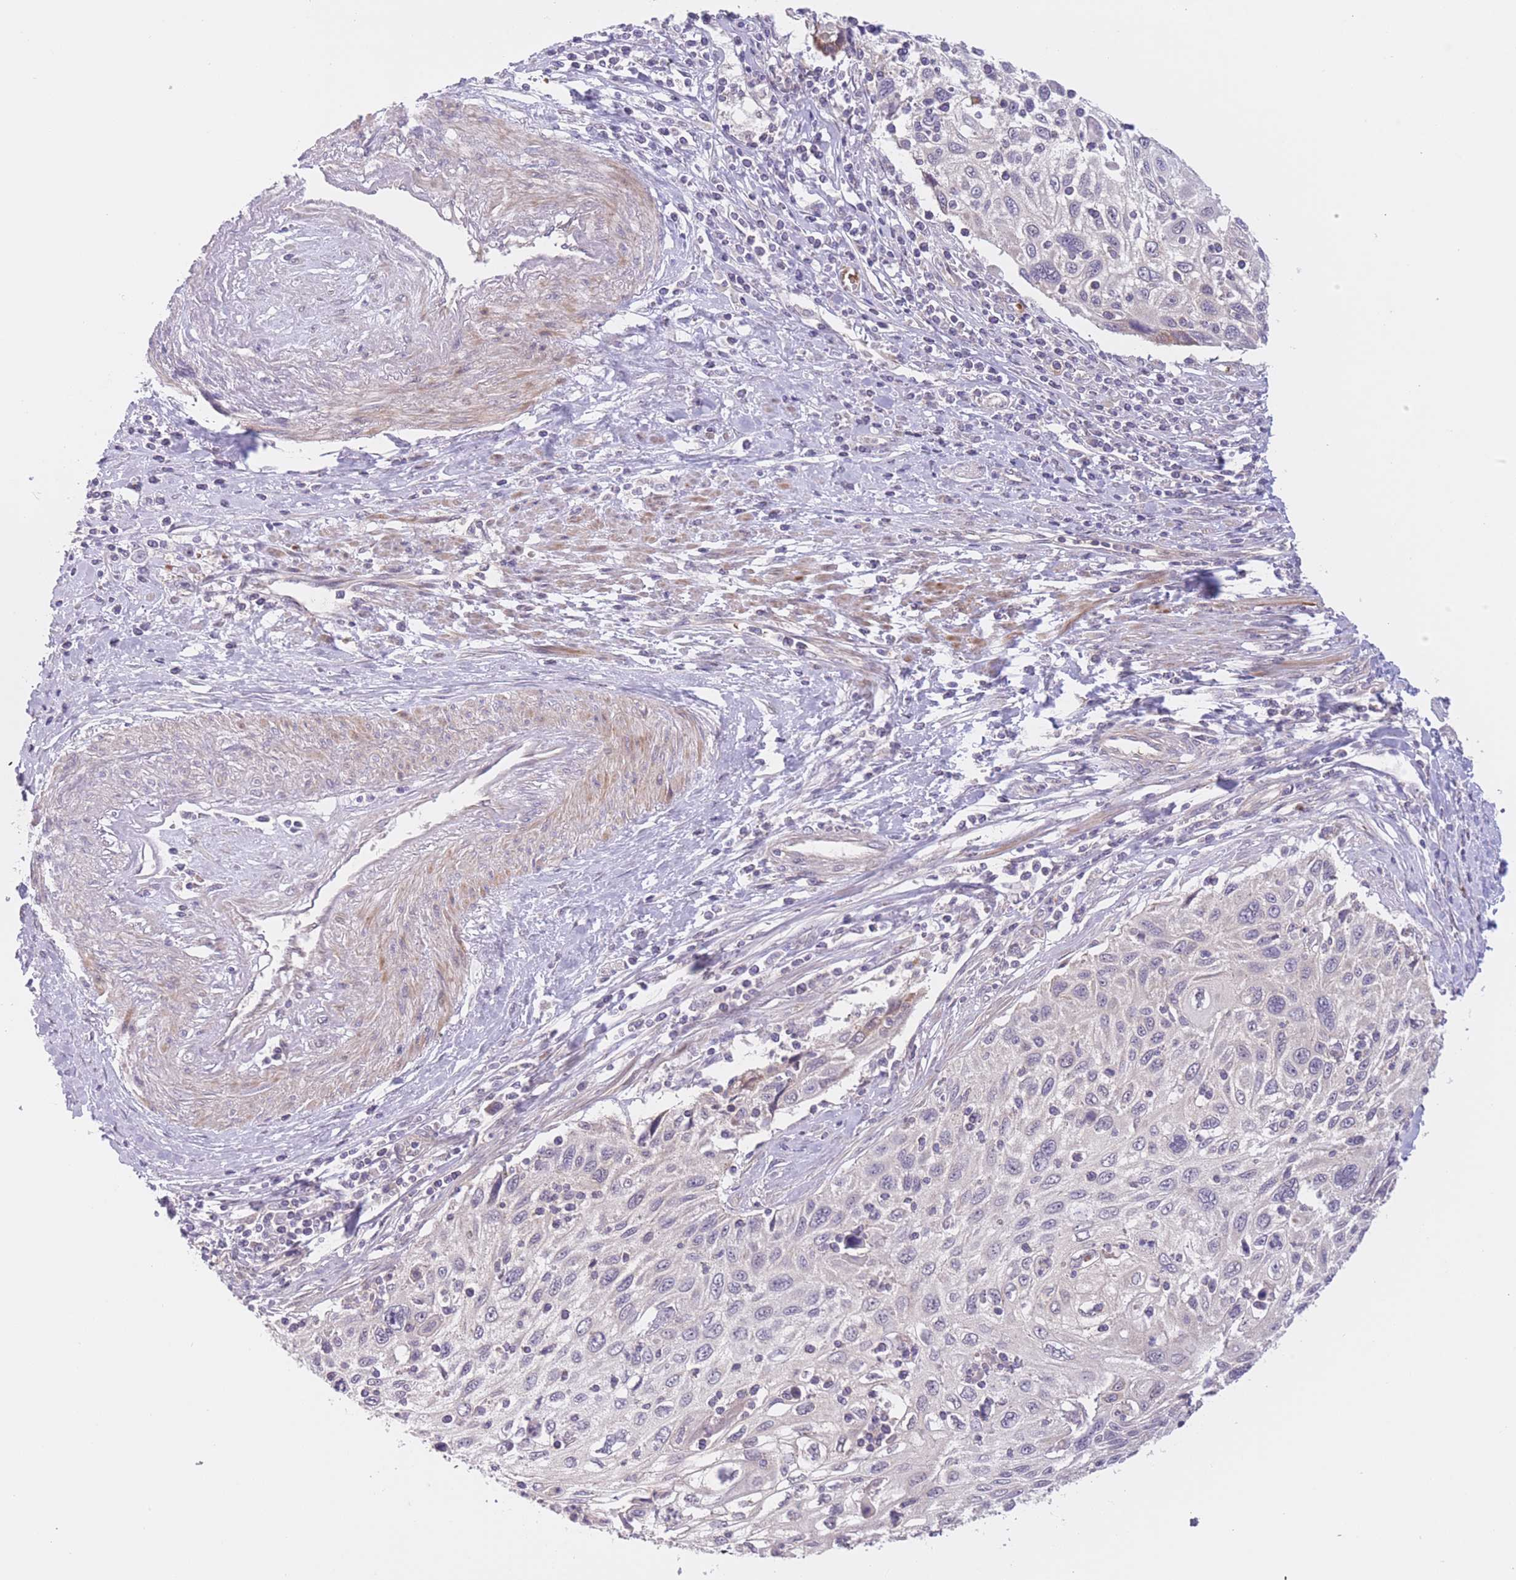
{"staining": {"intensity": "moderate", "quantity": "<25%", "location": "cytoplasmic/membranous"}, "tissue": "cervical cancer", "cell_type": "Tumor cells", "image_type": "cancer", "snomed": [{"axis": "morphology", "description": "Squamous cell carcinoma, NOS"}, {"axis": "topography", "description": "Cervix"}], "caption": "Protein expression analysis of cervical cancer (squamous cell carcinoma) exhibits moderate cytoplasmic/membranous positivity in about <25% of tumor cells.", "gene": "FUT5", "patient": {"sex": "female", "age": 70}}